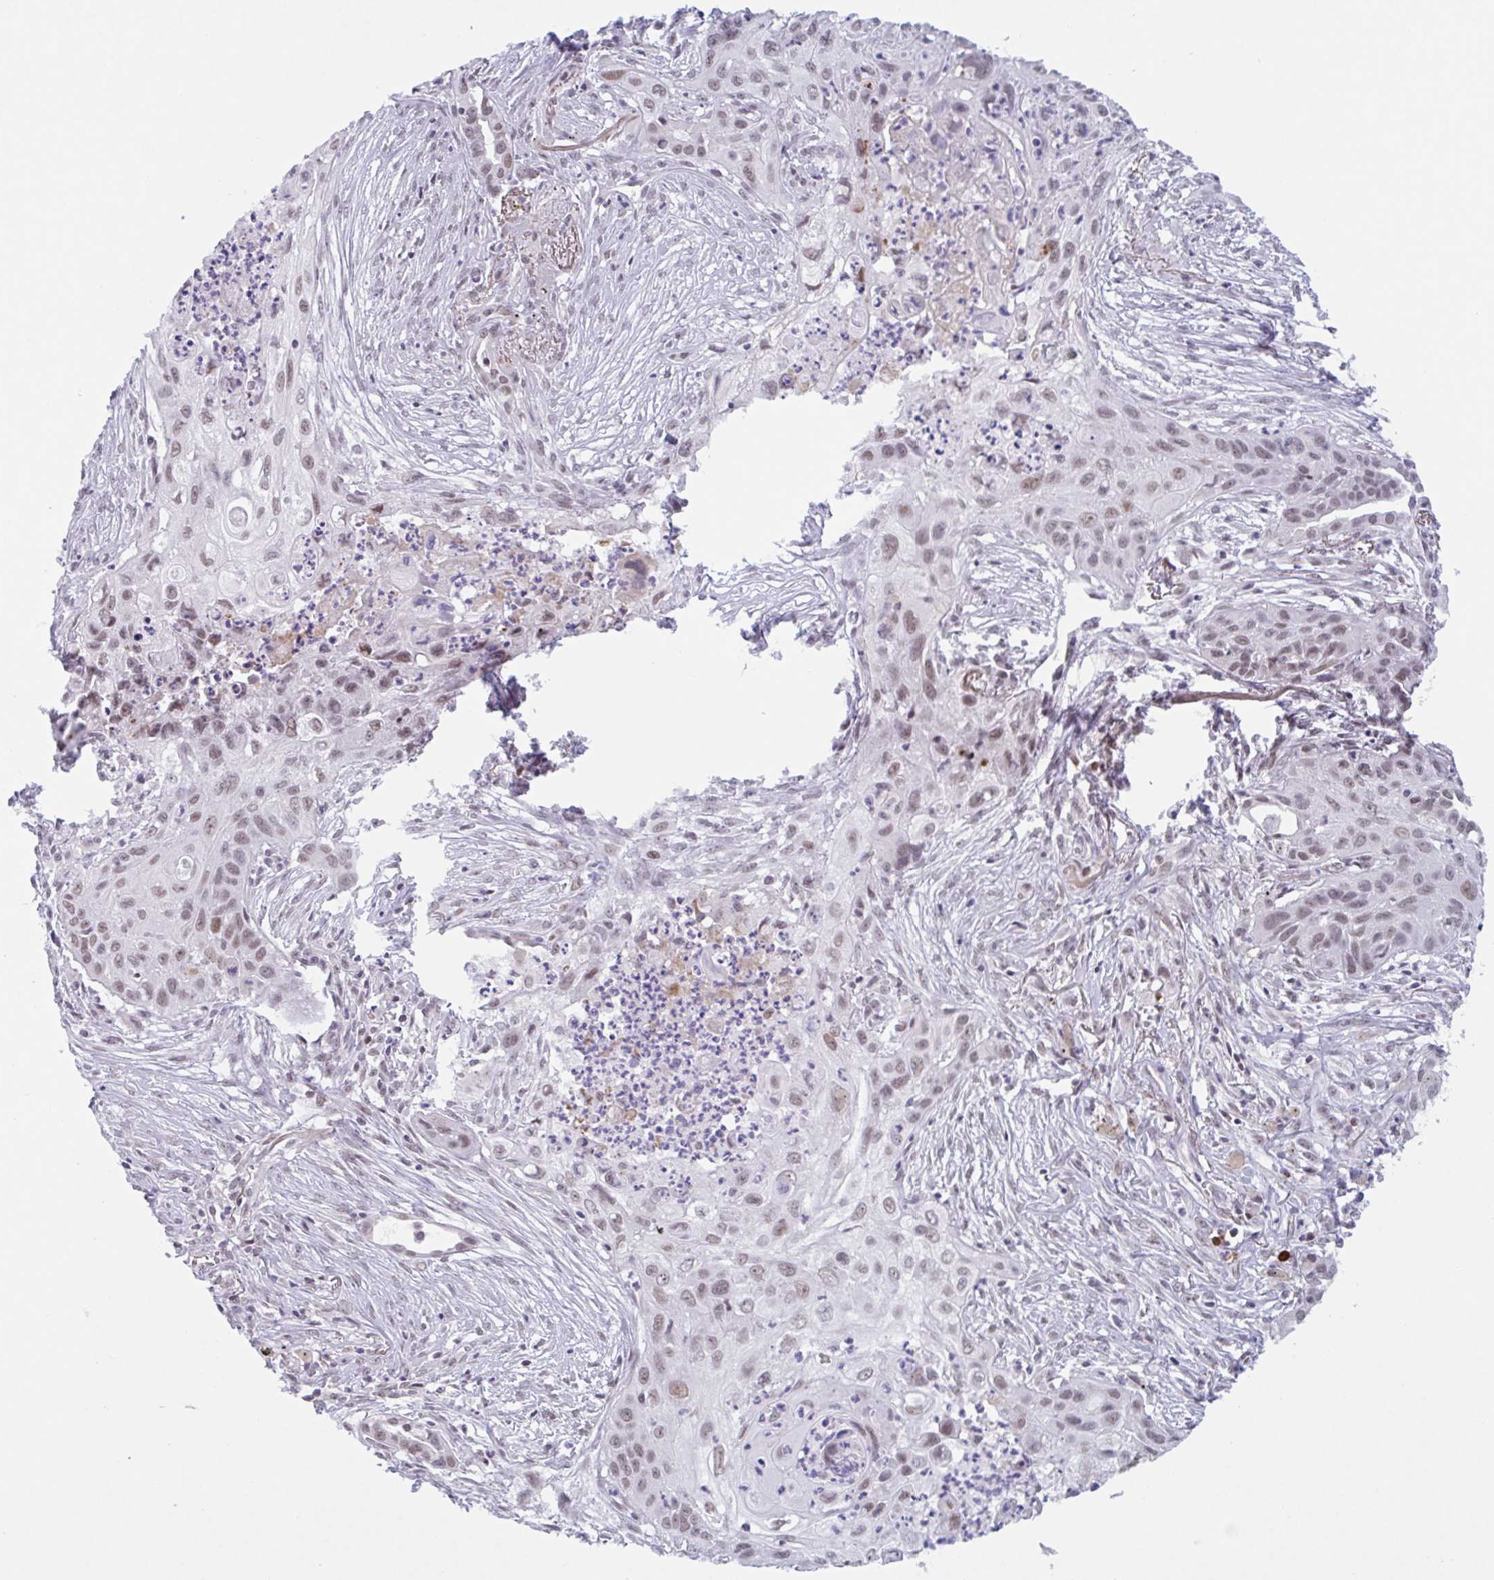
{"staining": {"intensity": "moderate", "quantity": ">75%", "location": "nuclear"}, "tissue": "lung cancer", "cell_type": "Tumor cells", "image_type": "cancer", "snomed": [{"axis": "morphology", "description": "Squamous cell carcinoma, NOS"}, {"axis": "topography", "description": "Lung"}], "caption": "Immunohistochemical staining of lung squamous cell carcinoma shows medium levels of moderate nuclear protein positivity in about >75% of tumor cells.", "gene": "PLG", "patient": {"sex": "male", "age": 71}}